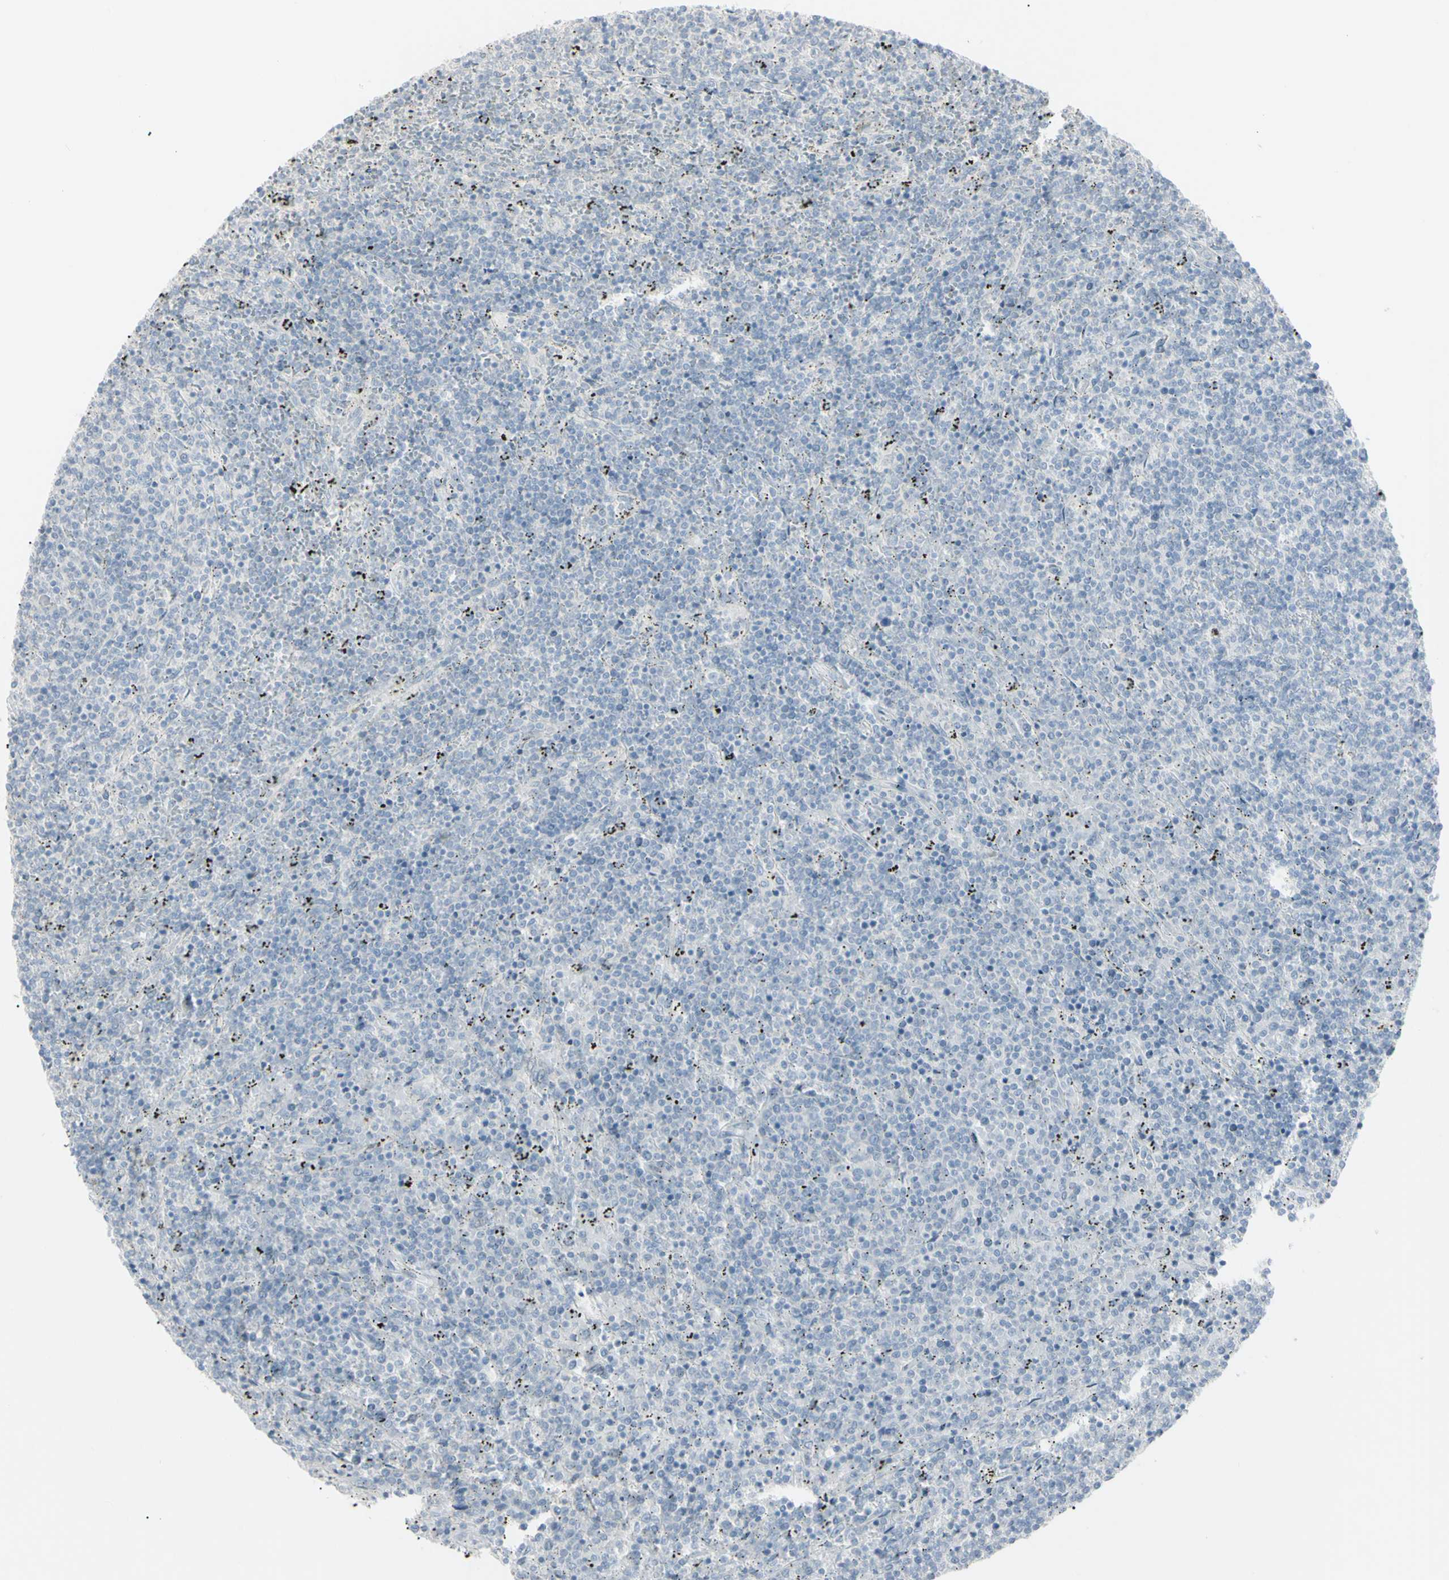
{"staining": {"intensity": "negative", "quantity": "none", "location": "none"}, "tissue": "lymphoma", "cell_type": "Tumor cells", "image_type": "cancer", "snomed": [{"axis": "morphology", "description": "Malignant lymphoma, non-Hodgkin's type, Low grade"}, {"axis": "topography", "description": "Spleen"}], "caption": "Immunohistochemistry (IHC) micrograph of neoplastic tissue: malignant lymphoma, non-Hodgkin's type (low-grade) stained with DAB shows no significant protein staining in tumor cells. (DAB (3,3'-diaminobenzidine) immunohistochemistry (IHC) with hematoxylin counter stain).", "gene": "PIP", "patient": {"sex": "female", "age": 50}}